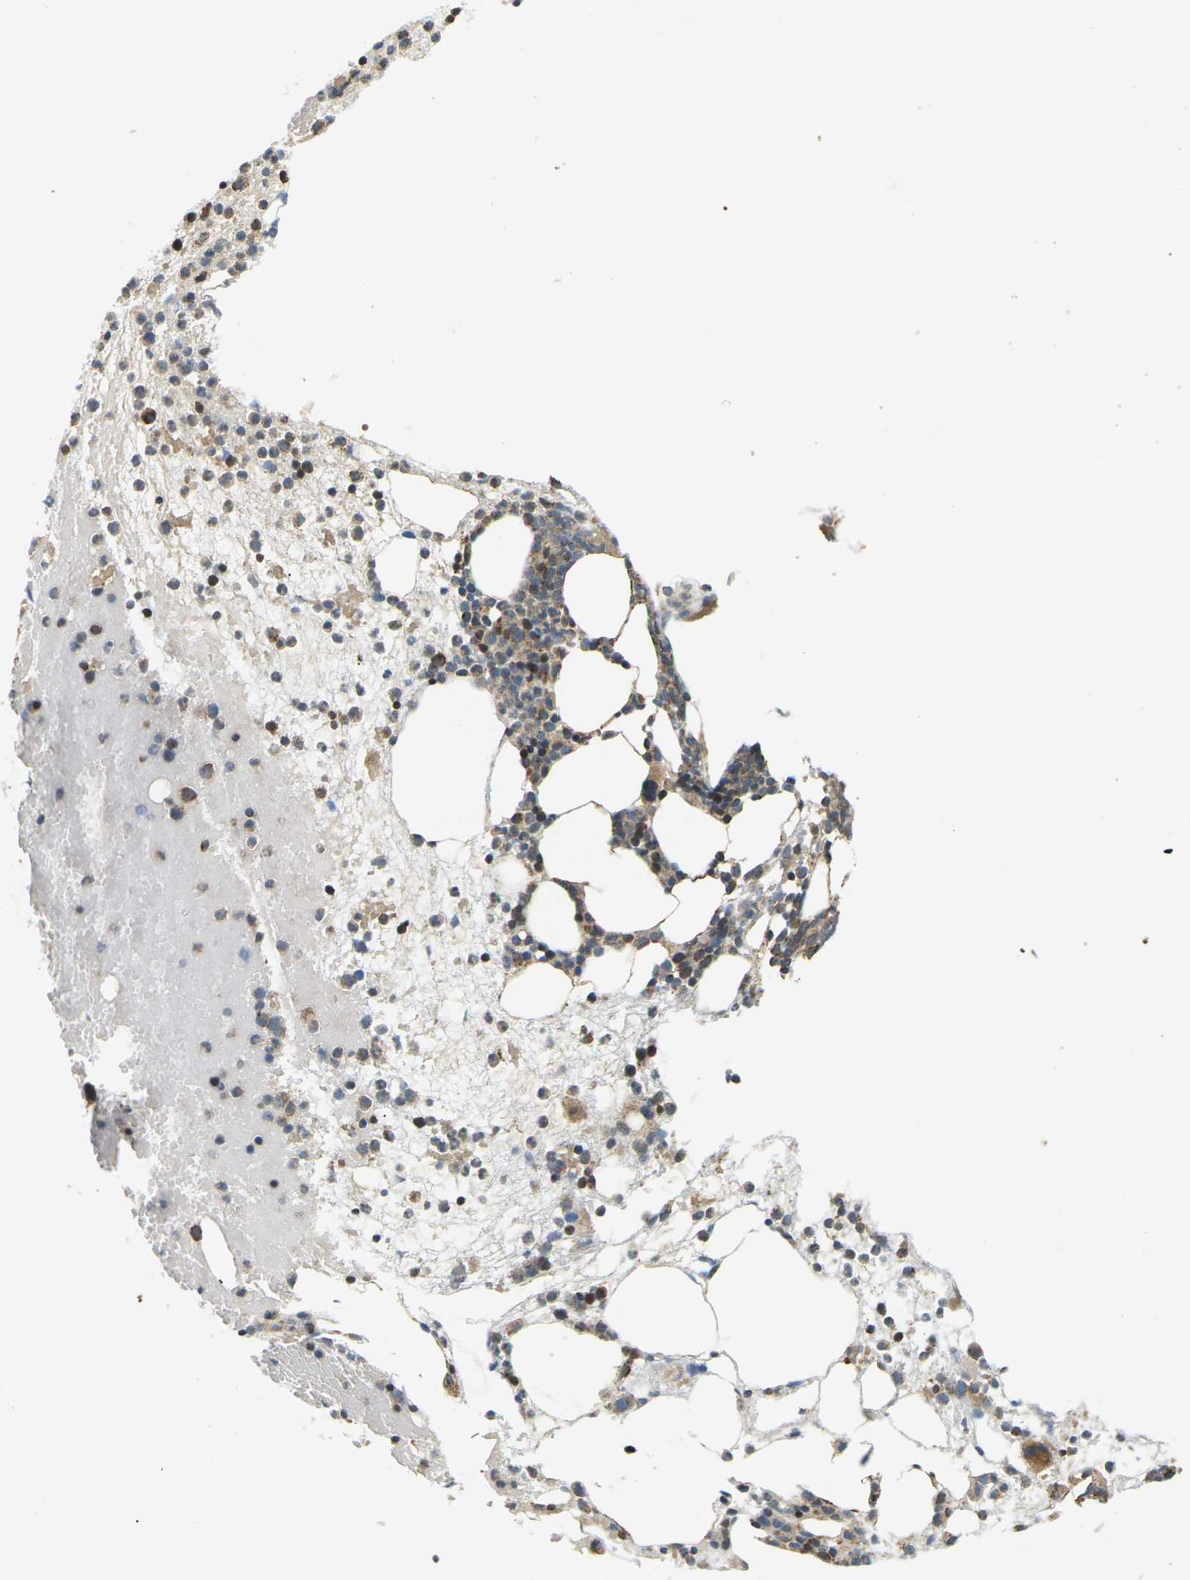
{"staining": {"intensity": "moderate", "quantity": "25%-75%", "location": "cytoplasmic/membranous"}, "tissue": "bone marrow", "cell_type": "Hematopoietic cells", "image_type": "normal", "snomed": [{"axis": "morphology", "description": "Normal tissue, NOS"}, {"axis": "morphology", "description": "Inflammation, NOS"}, {"axis": "topography", "description": "Bone marrow"}], "caption": "Hematopoietic cells demonstrate moderate cytoplasmic/membranous positivity in approximately 25%-75% of cells in unremarkable bone marrow.", "gene": "KSR1", "patient": {"sex": "female", "age": 79}}